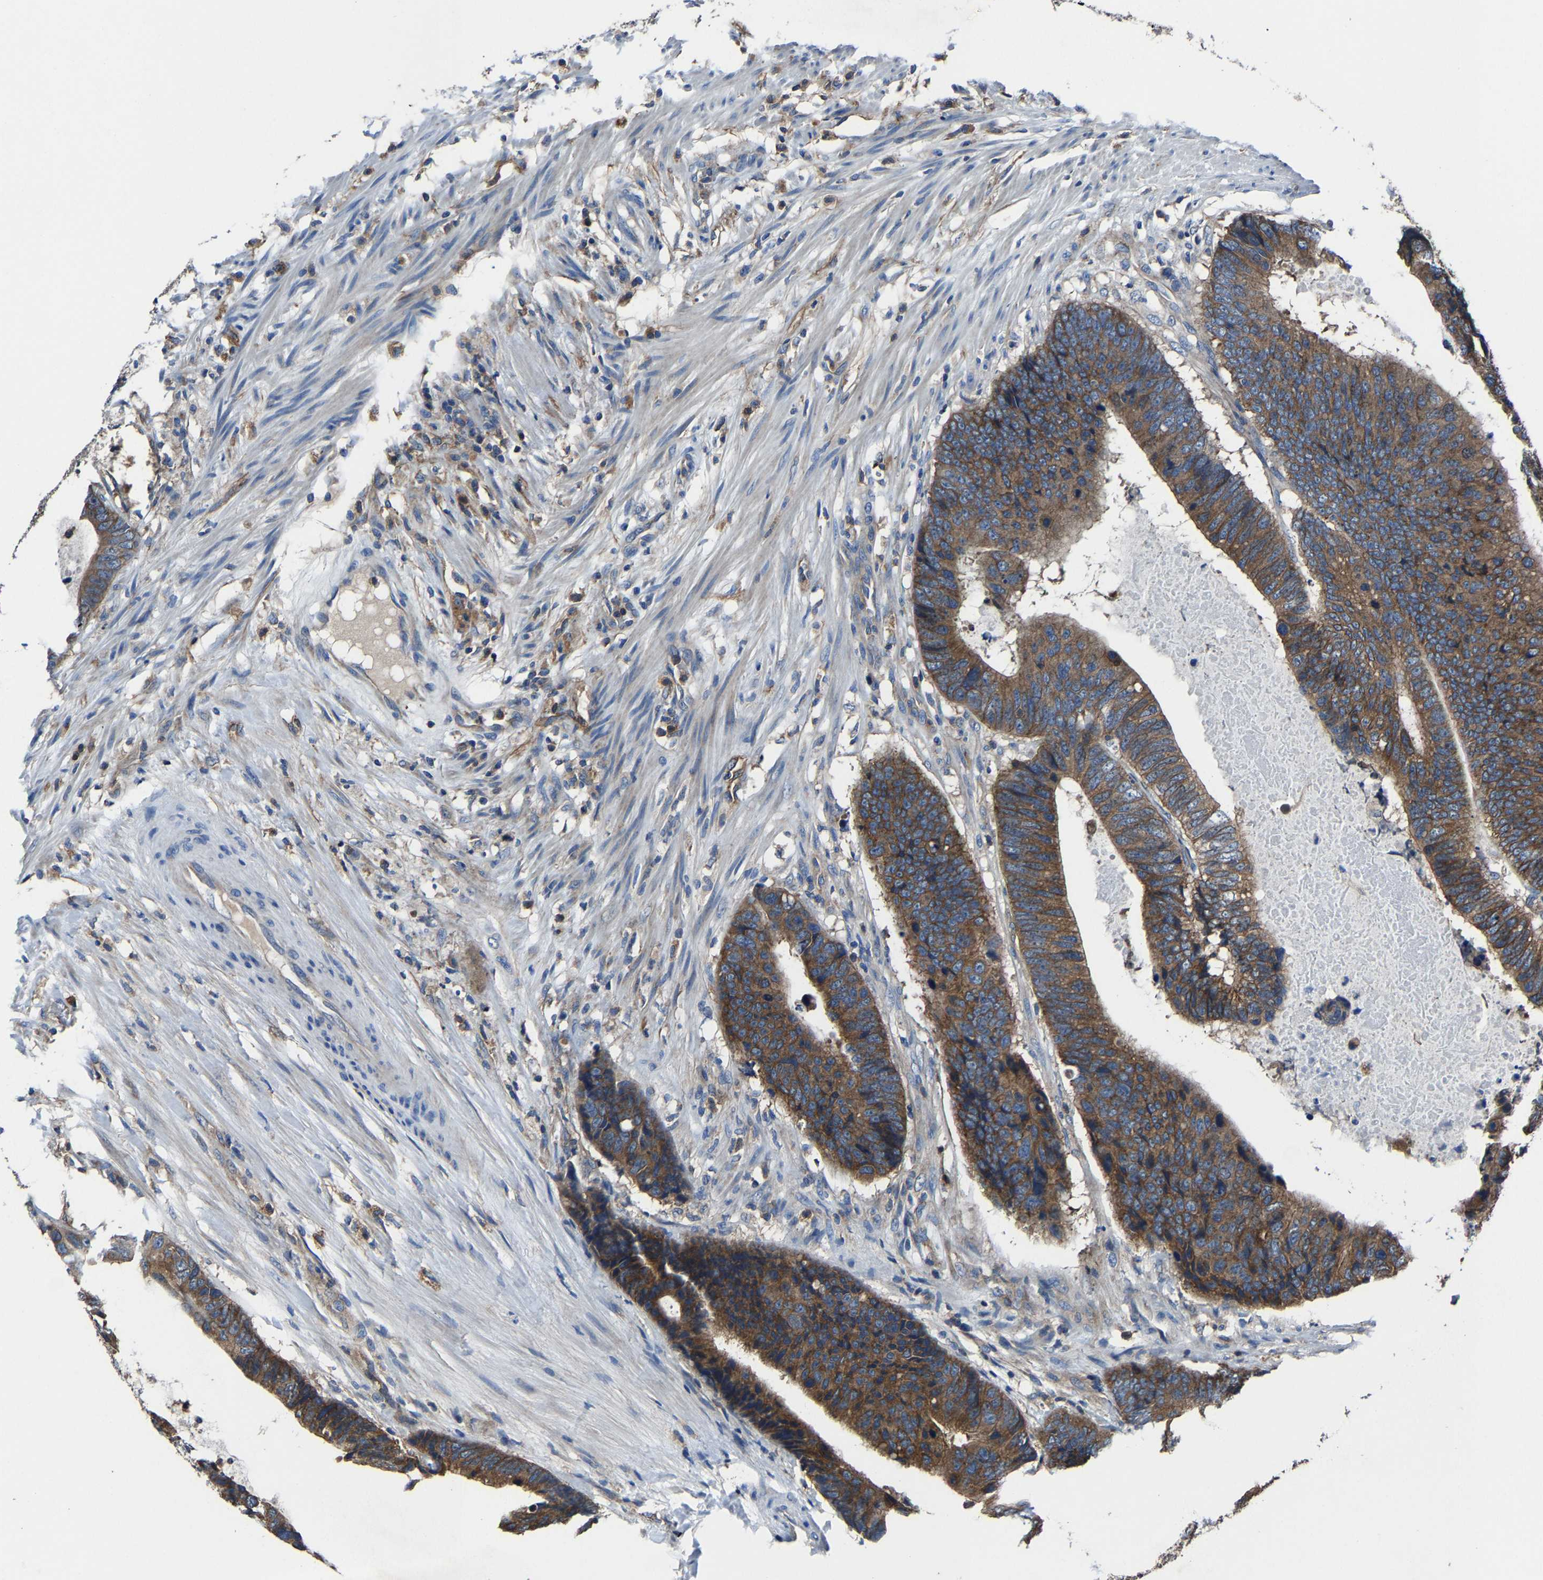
{"staining": {"intensity": "moderate", "quantity": ">75%", "location": "cytoplasmic/membranous"}, "tissue": "colorectal cancer", "cell_type": "Tumor cells", "image_type": "cancer", "snomed": [{"axis": "morphology", "description": "Adenocarcinoma, NOS"}, {"axis": "topography", "description": "Colon"}], "caption": "Immunohistochemistry (DAB) staining of colorectal cancer (adenocarcinoma) displays moderate cytoplasmic/membranous protein positivity in about >75% of tumor cells.", "gene": "KIAA1958", "patient": {"sex": "male", "age": 56}}